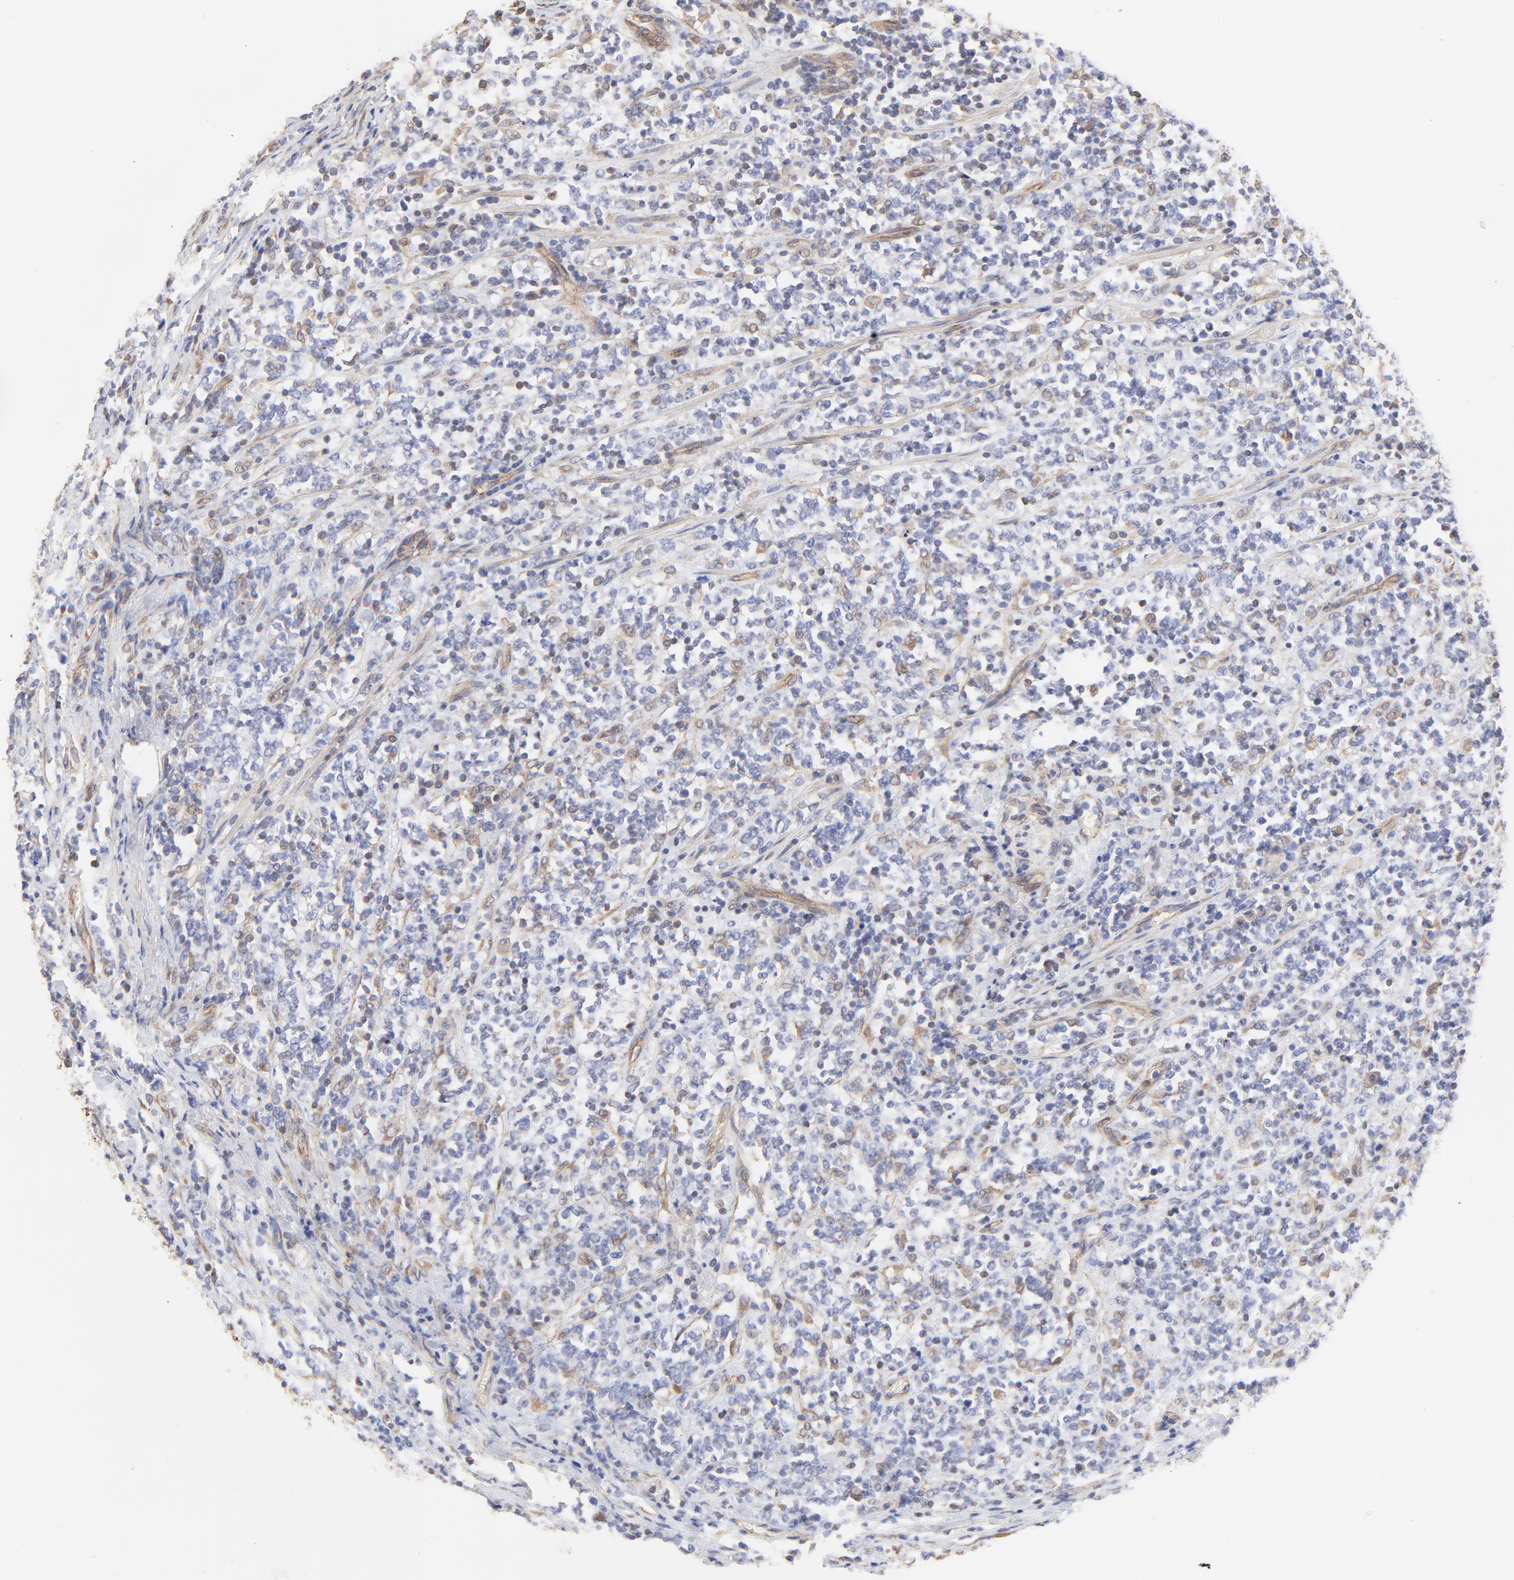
{"staining": {"intensity": "weak", "quantity": "<25%", "location": "cytoplasmic/membranous"}, "tissue": "lymphoma", "cell_type": "Tumor cells", "image_type": "cancer", "snomed": [{"axis": "morphology", "description": "Malignant lymphoma, non-Hodgkin's type, High grade"}, {"axis": "topography", "description": "Soft tissue"}], "caption": "This is an IHC image of human high-grade malignant lymphoma, non-Hodgkin's type. There is no positivity in tumor cells.", "gene": "LRCH2", "patient": {"sex": "male", "age": 18}}